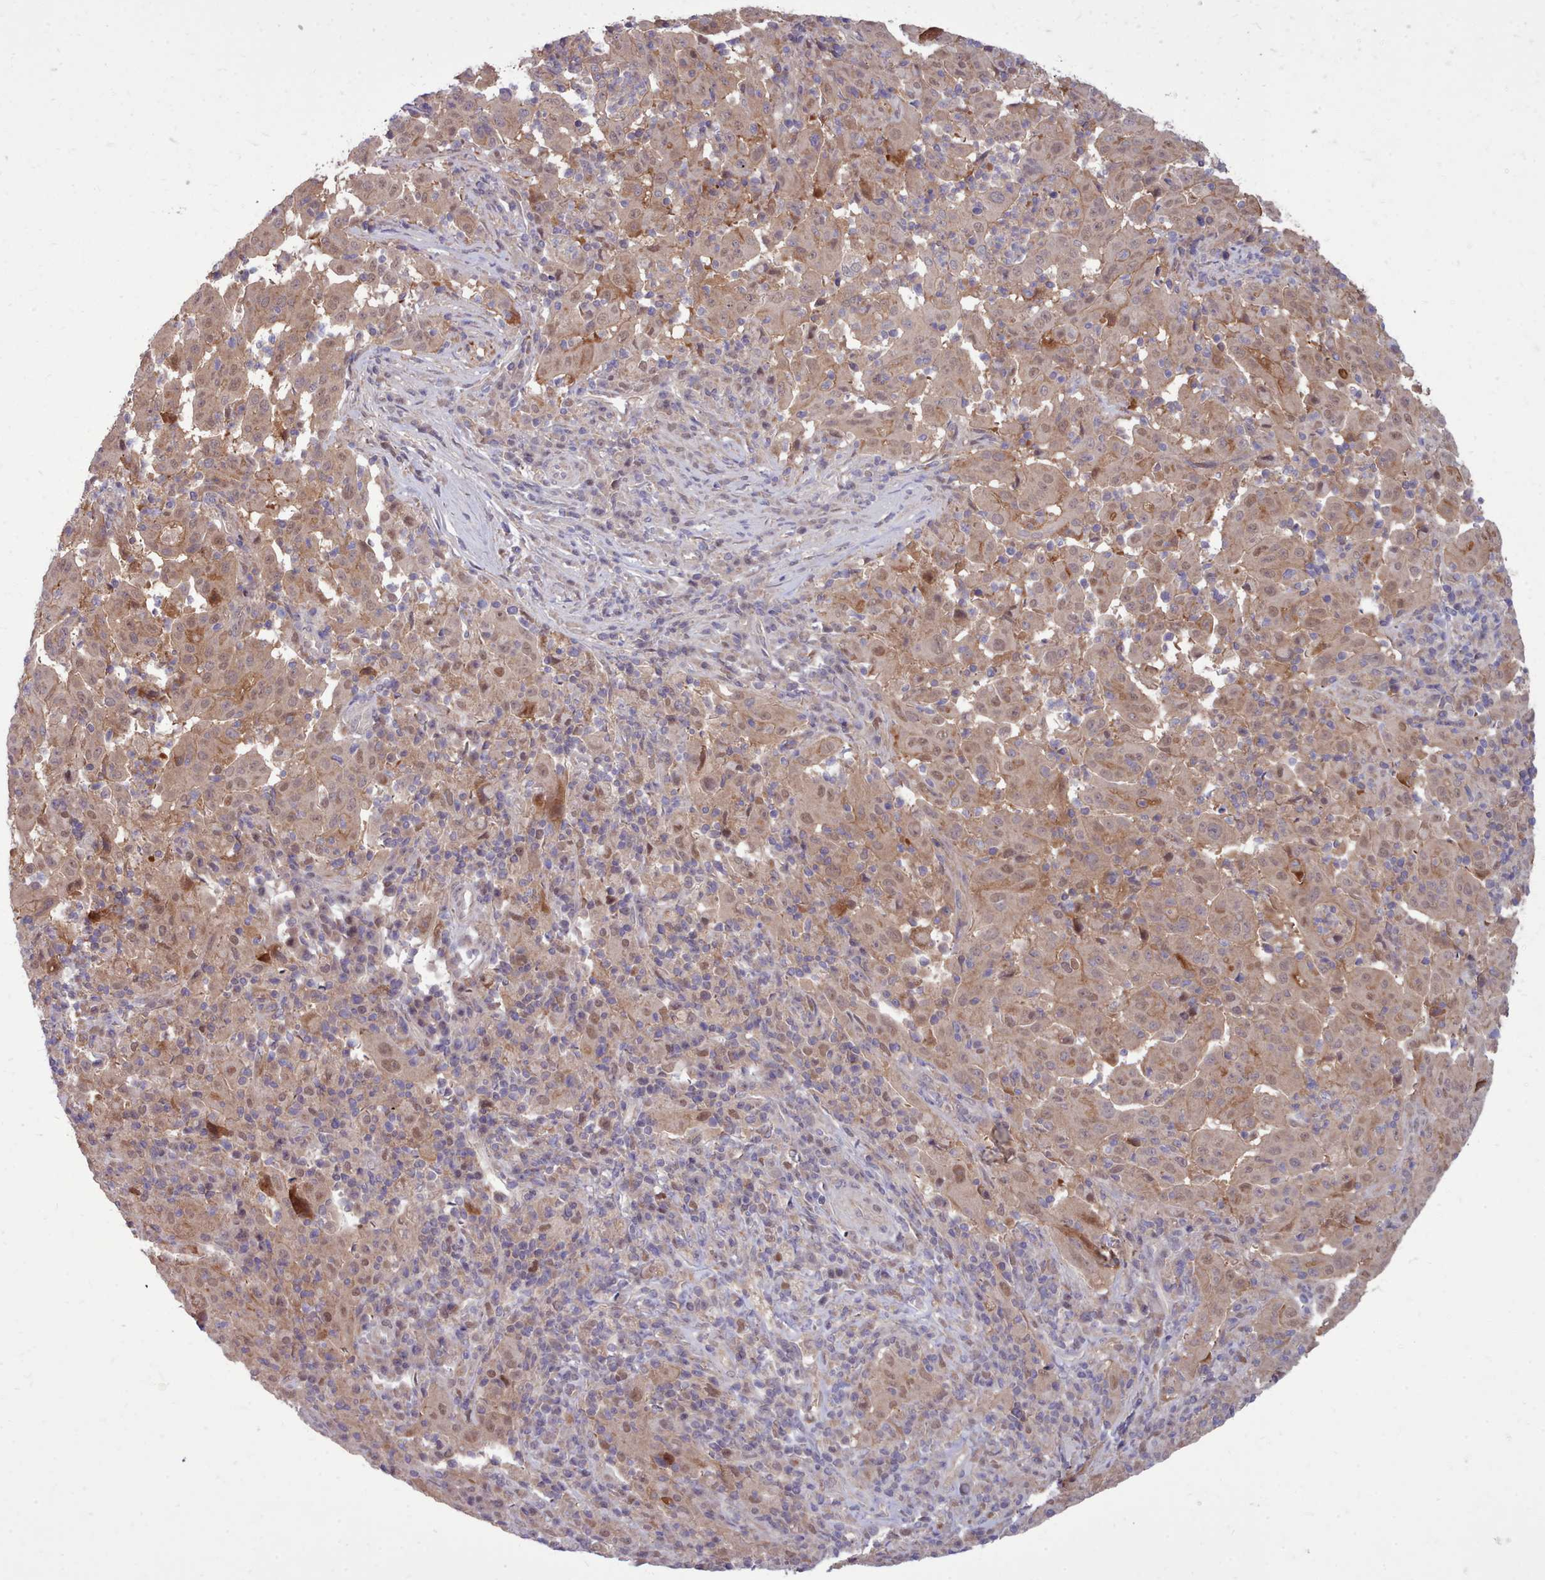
{"staining": {"intensity": "weak", "quantity": "25%-75%", "location": "cytoplasmic/membranous"}, "tissue": "pancreatic cancer", "cell_type": "Tumor cells", "image_type": "cancer", "snomed": [{"axis": "morphology", "description": "Adenocarcinoma, NOS"}, {"axis": "topography", "description": "Pancreas"}], "caption": "A histopathology image of human pancreatic cancer (adenocarcinoma) stained for a protein reveals weak cytoplasmic/membranous brown staining in tumor cells.", "gene": "AHCY", "patient": {"sex": "male", "age": 63}}